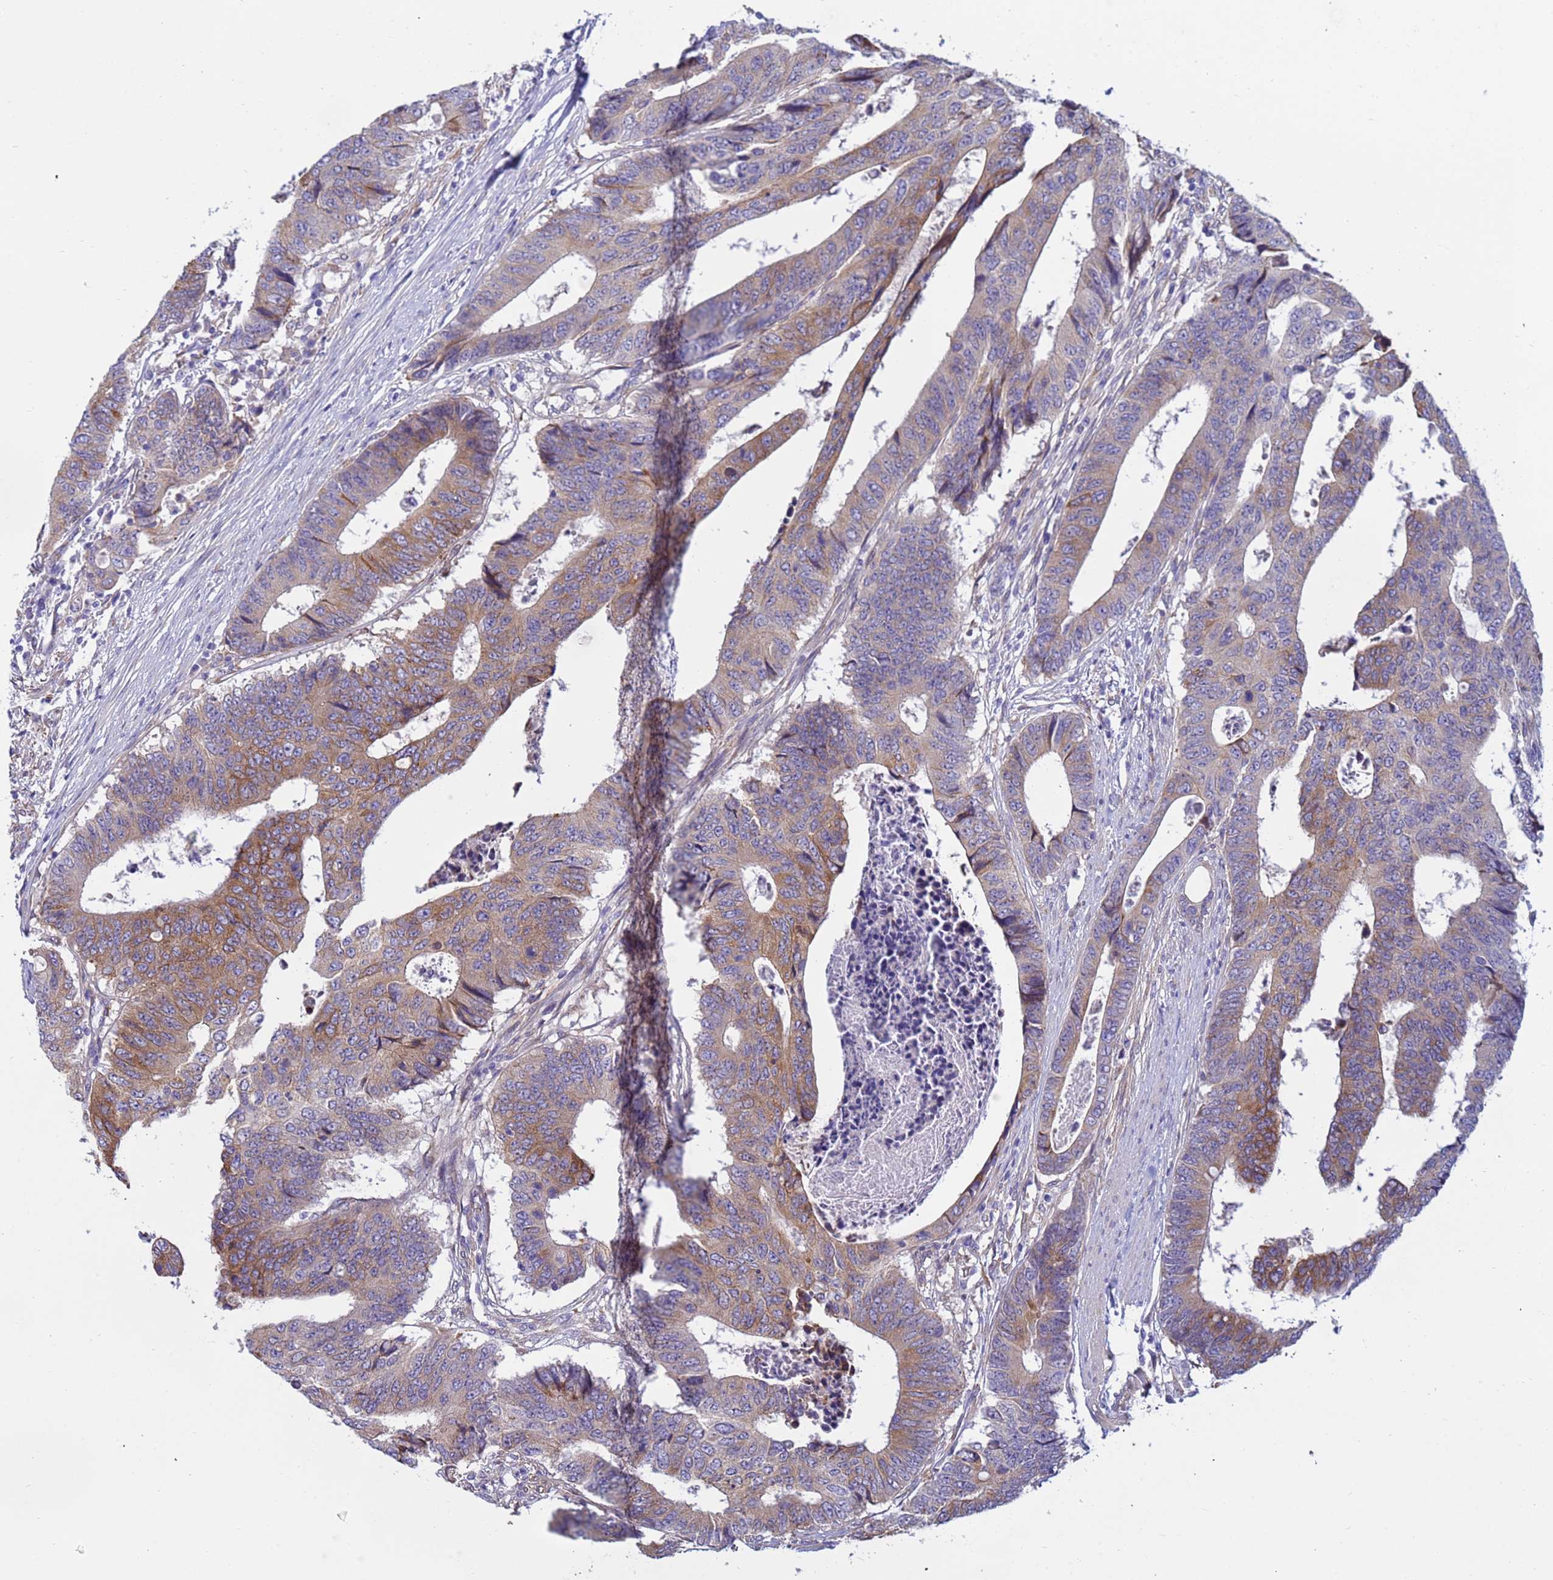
{"staining": {"intensity": "weak", "quantity": ">75%", "location": "cytoplasmic/membranous"}, "tissue": "colorectal cancer", "cell_type": "Tumor cells", "image_type": "cancer", "snomed": [{"axis": "morphology", "description": "Adenocarcinoma, NOS"}, {"axis": "topography", "description": "Rectum"}], "caption": "Colorectal cancer stained for a protein (brown) shows weak cytoplasmic/membranous positive expression in about >75% of tumor cells.", "gene": "TRPC6", "patient": {"sex": "male", "age": 84}}